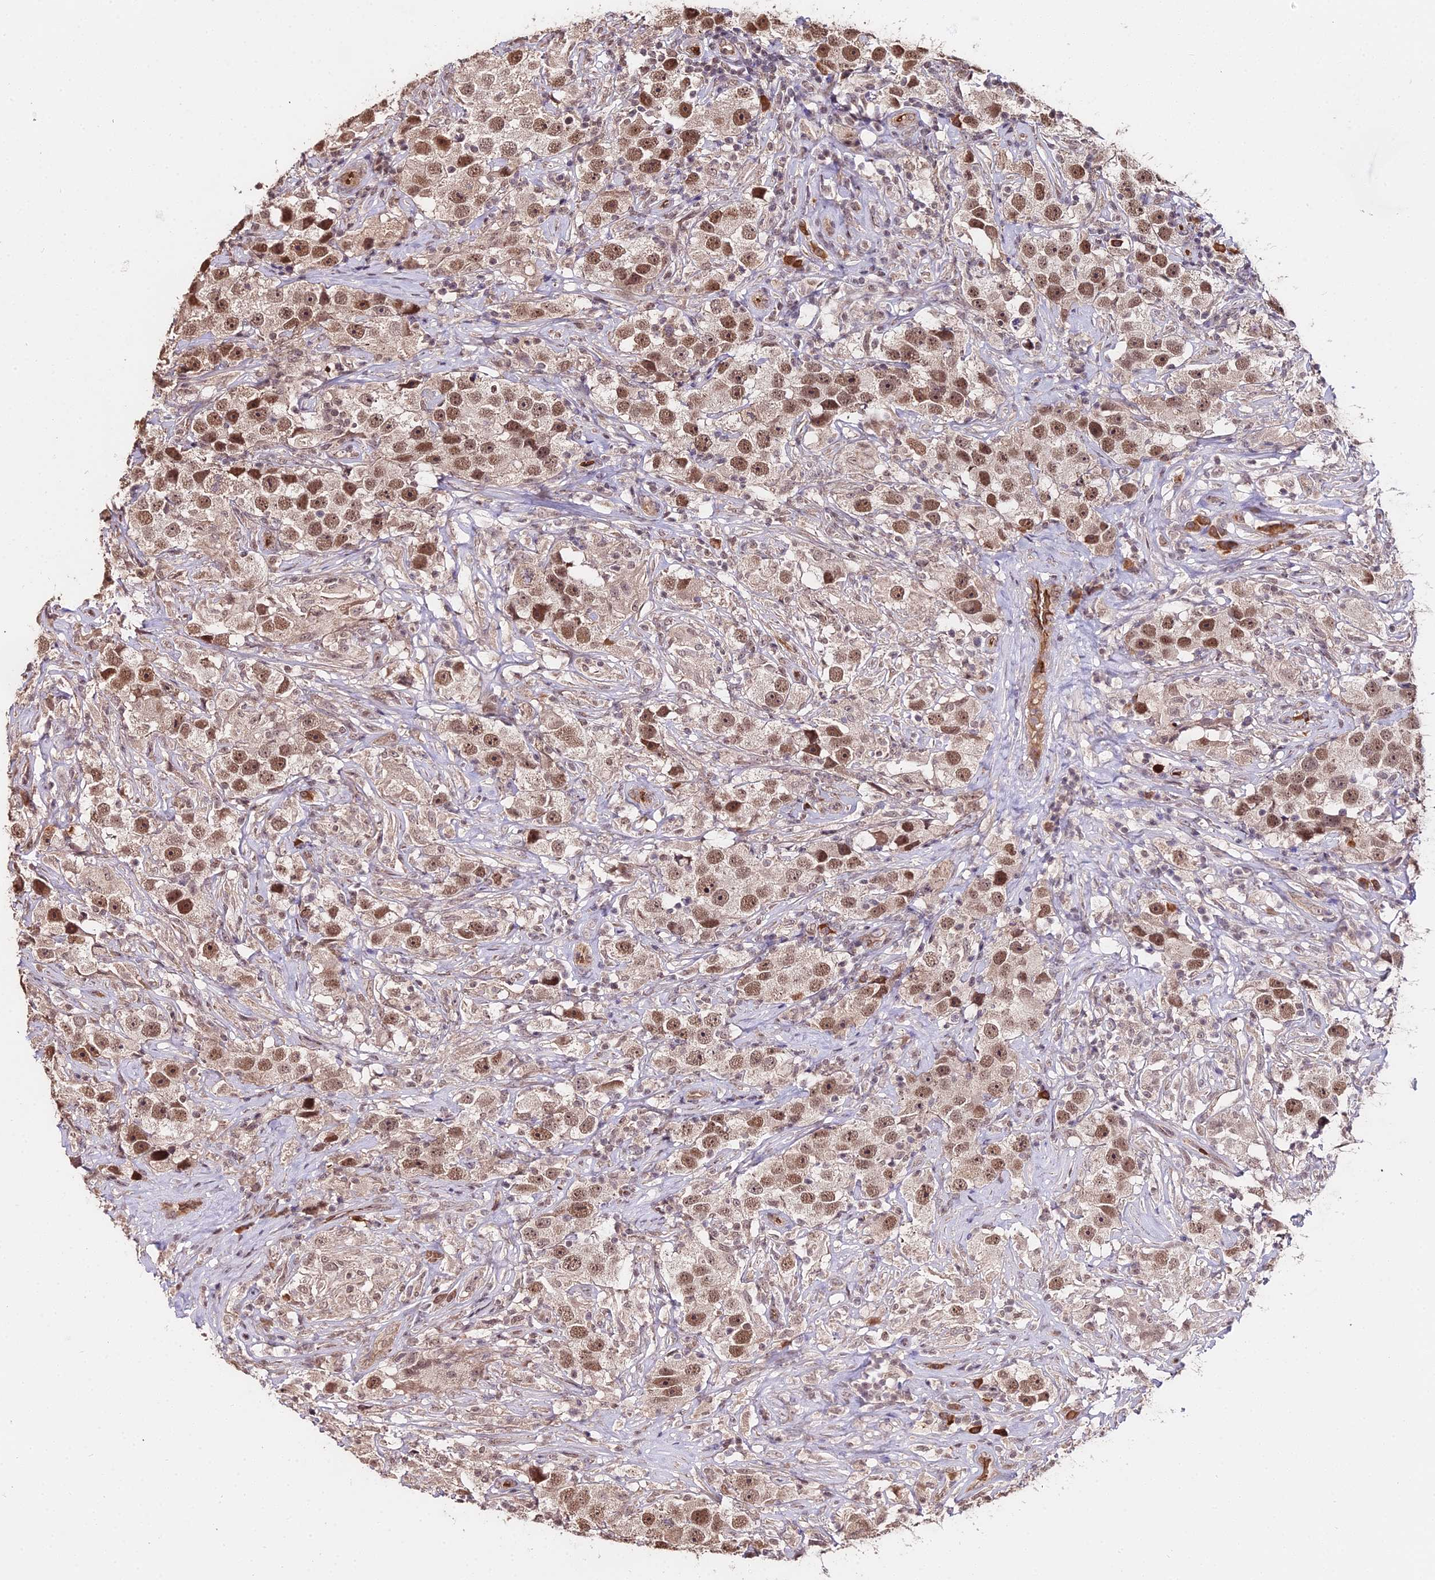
{"staining": {"intensity": "moderate", "quantity": ">75%", "location": "nuclear"}, "tissue": "testis cancer", "cell_type": "Tumor cells", "image_type": "cancer", "snomed": [{"axis": "morphology", "description": "Seminoma, NOS"}, {"axis": "topography", "description": "Testis"}], "caption": "There is medium levels of moderate nuclear staining in tumor cells of testis cancer, as demonstrated by immunohistochemical staining (brown color).", "gene": "ZDBF2", "patient": {"sex": "male", "age": 49}}